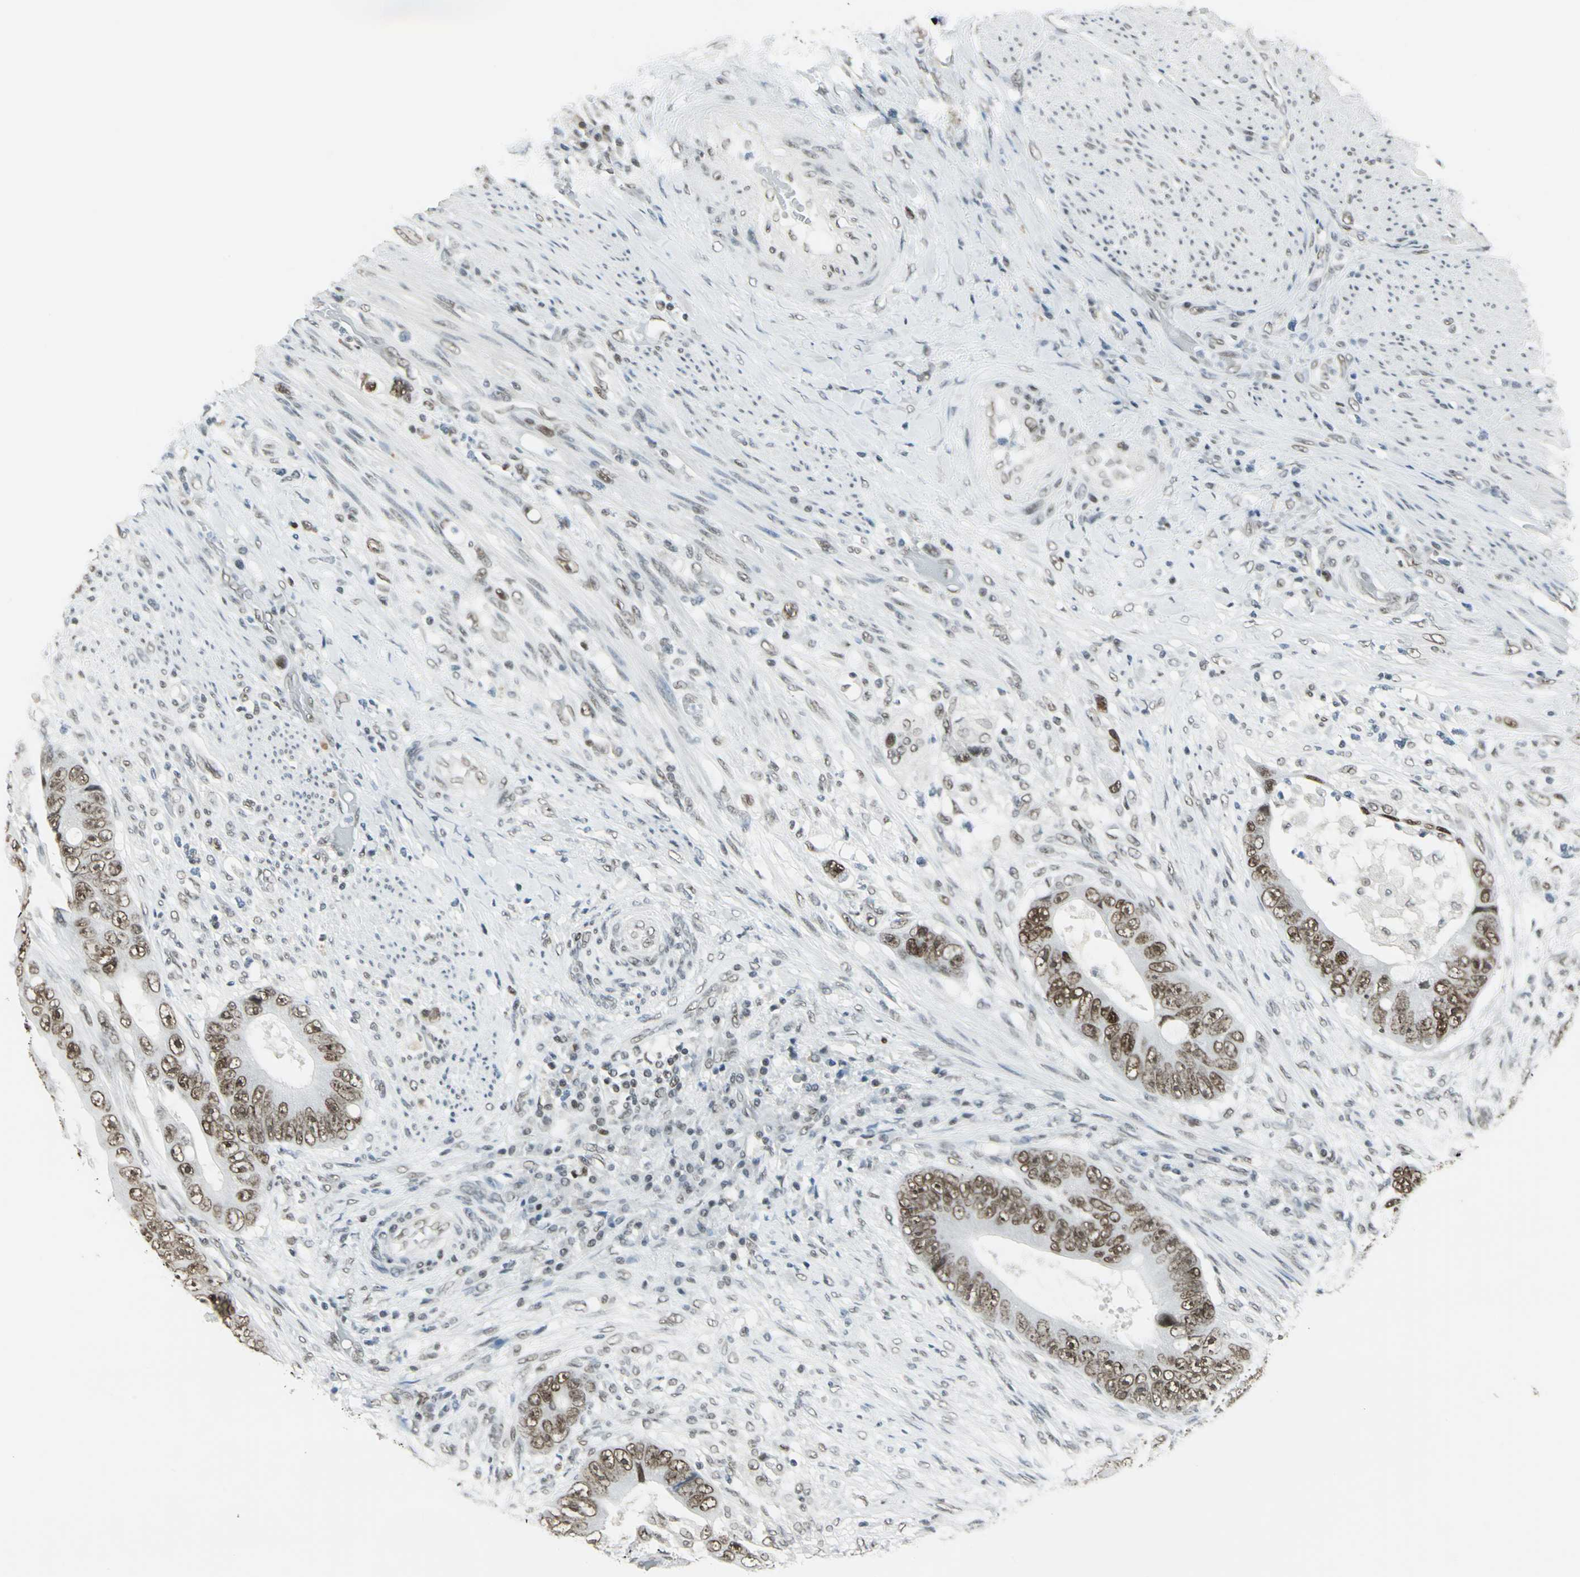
{"staining": {"intensity": "moderate", "quantity": ">75%", "location": "nuclear"}, "tissue": "colorectal cancer", "cell_type": "Tumor cells", "image_type": "cancer", "snomed": [{"axis": "morphology", "description": "Adenocarcinoma, NOS"}, {"axis": "topography", "description": "Rectum"}], "caption": "This image shows immunohistochemistry staining of human adenocarcinoma (colorectal), with medium moderate nuclear expression in about >75% of tumor cells.", "gene": "ADNP", "patient": {"sex": "female", "age": 77}}